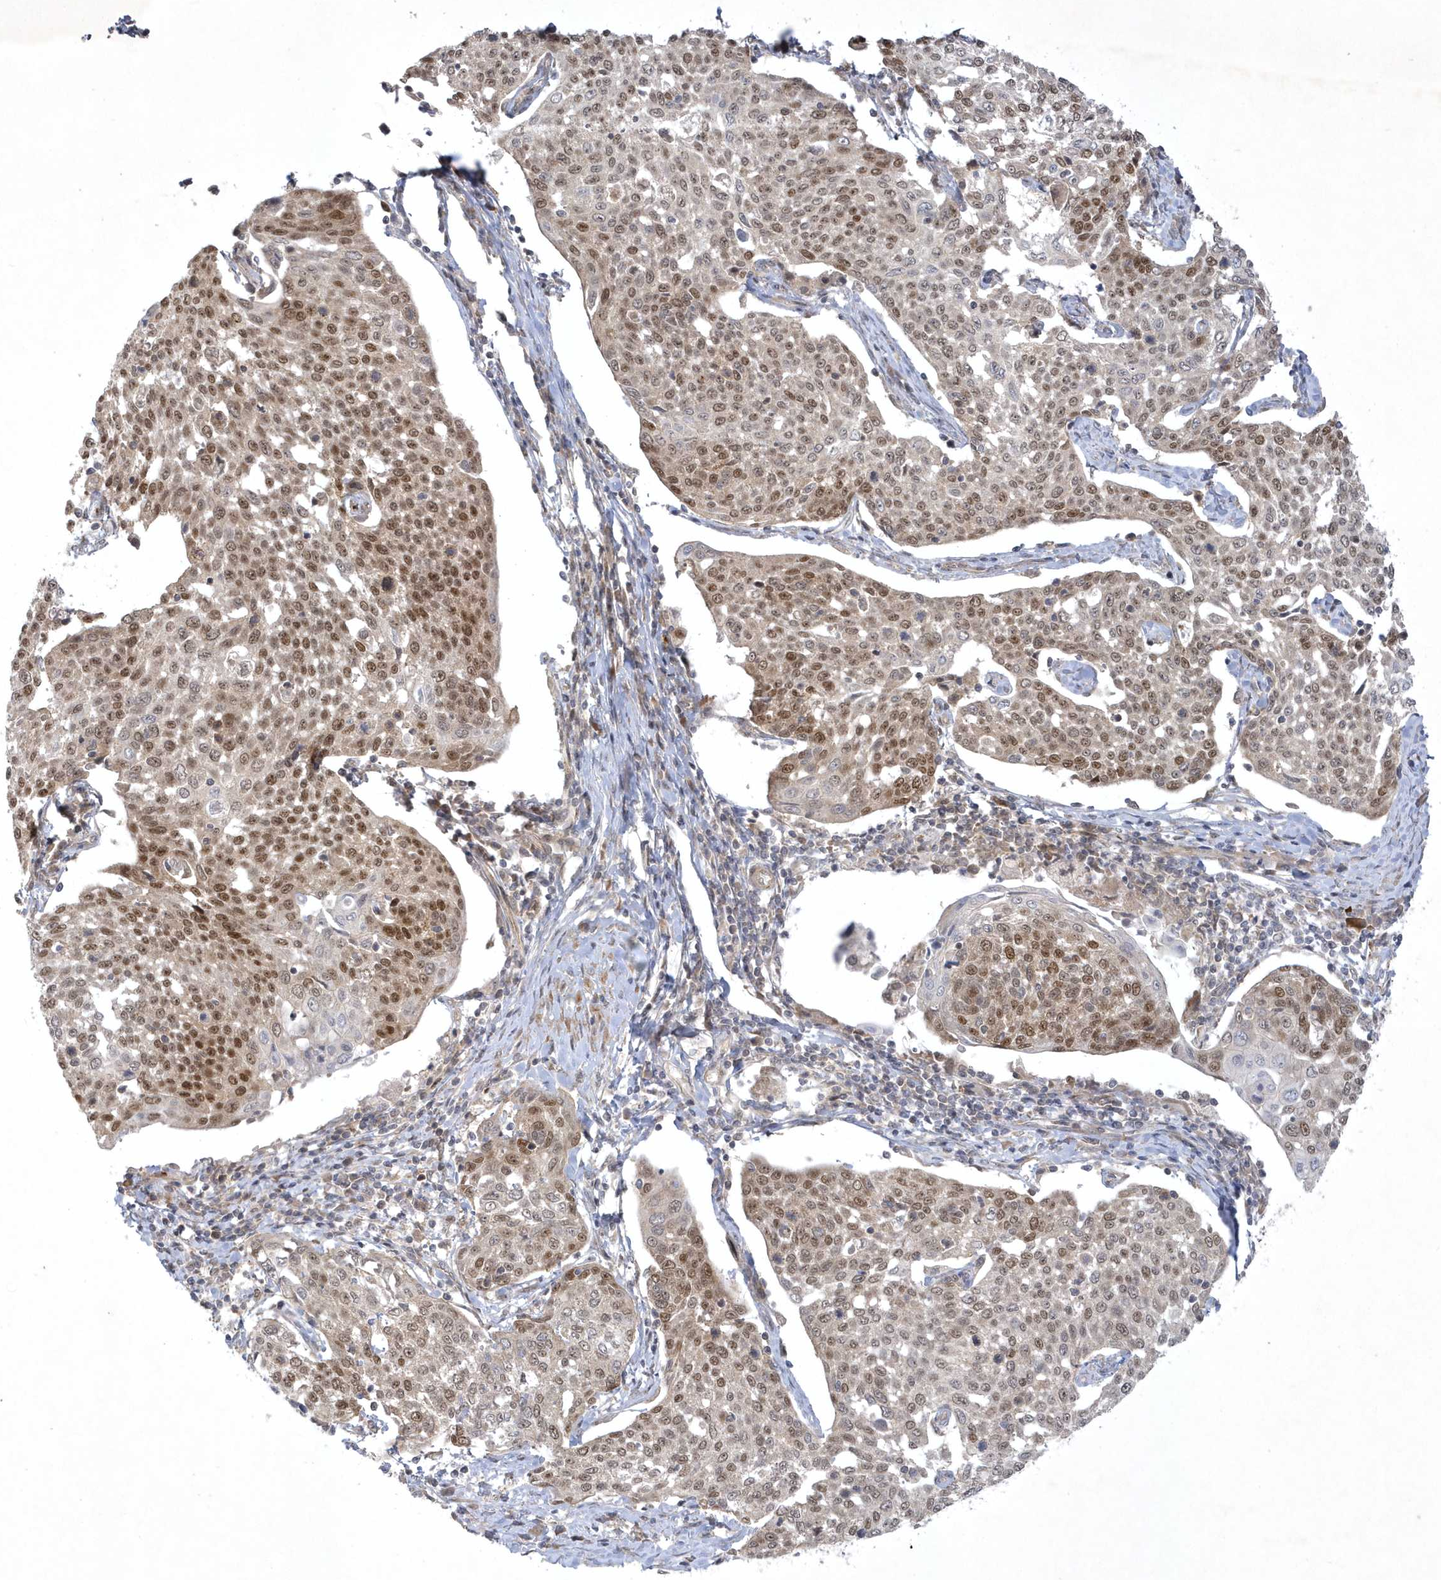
{"staining": {"intensity": "moderate", "quantity": ">75%", "location": "nuclear"}, "tissue": "cervical cancer", "cell_type": "Tumor cells", "image_type": "cancer", "snomed": [{"axis": "morphology", "description": "Squamous cell carcinoma, NOS"}, {"axis": "topography", "description": "Cervix"}], "caption": "Protein staining of cervical cancer (squamous cell carcinoma) tissue demonstrates moderate nuclear expression in about >75% of tumor cells.", "gene": "NAF1", "patient": {"sex": "female", "age": 34}}